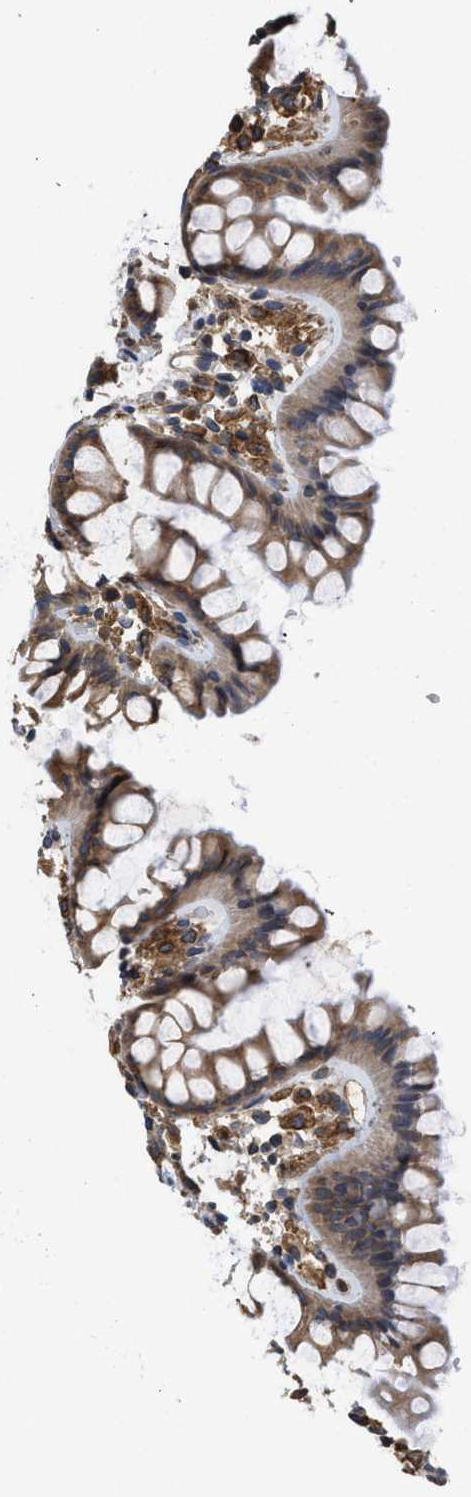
{"staining": {"intensity": "moderate", "quantity": ">75%", "location": "cytoplasmic/membranous"}, "tissue": "colon", "cell_type": "Endothelial cells", "image_type": "normal", "snomed": [{"axis": "morphology", "description": "Normal tissue, NOS"}, {"axis": "topography", "description": "Colon"}], "caption": "Immunohistochemical staining of unremarkable colon shows moderate cytoplasmic/membranous protein expression in approximately >75% of endothelial cells.", "gene": "BCAP31", "patient": {"sex": "female", "age": 55}}